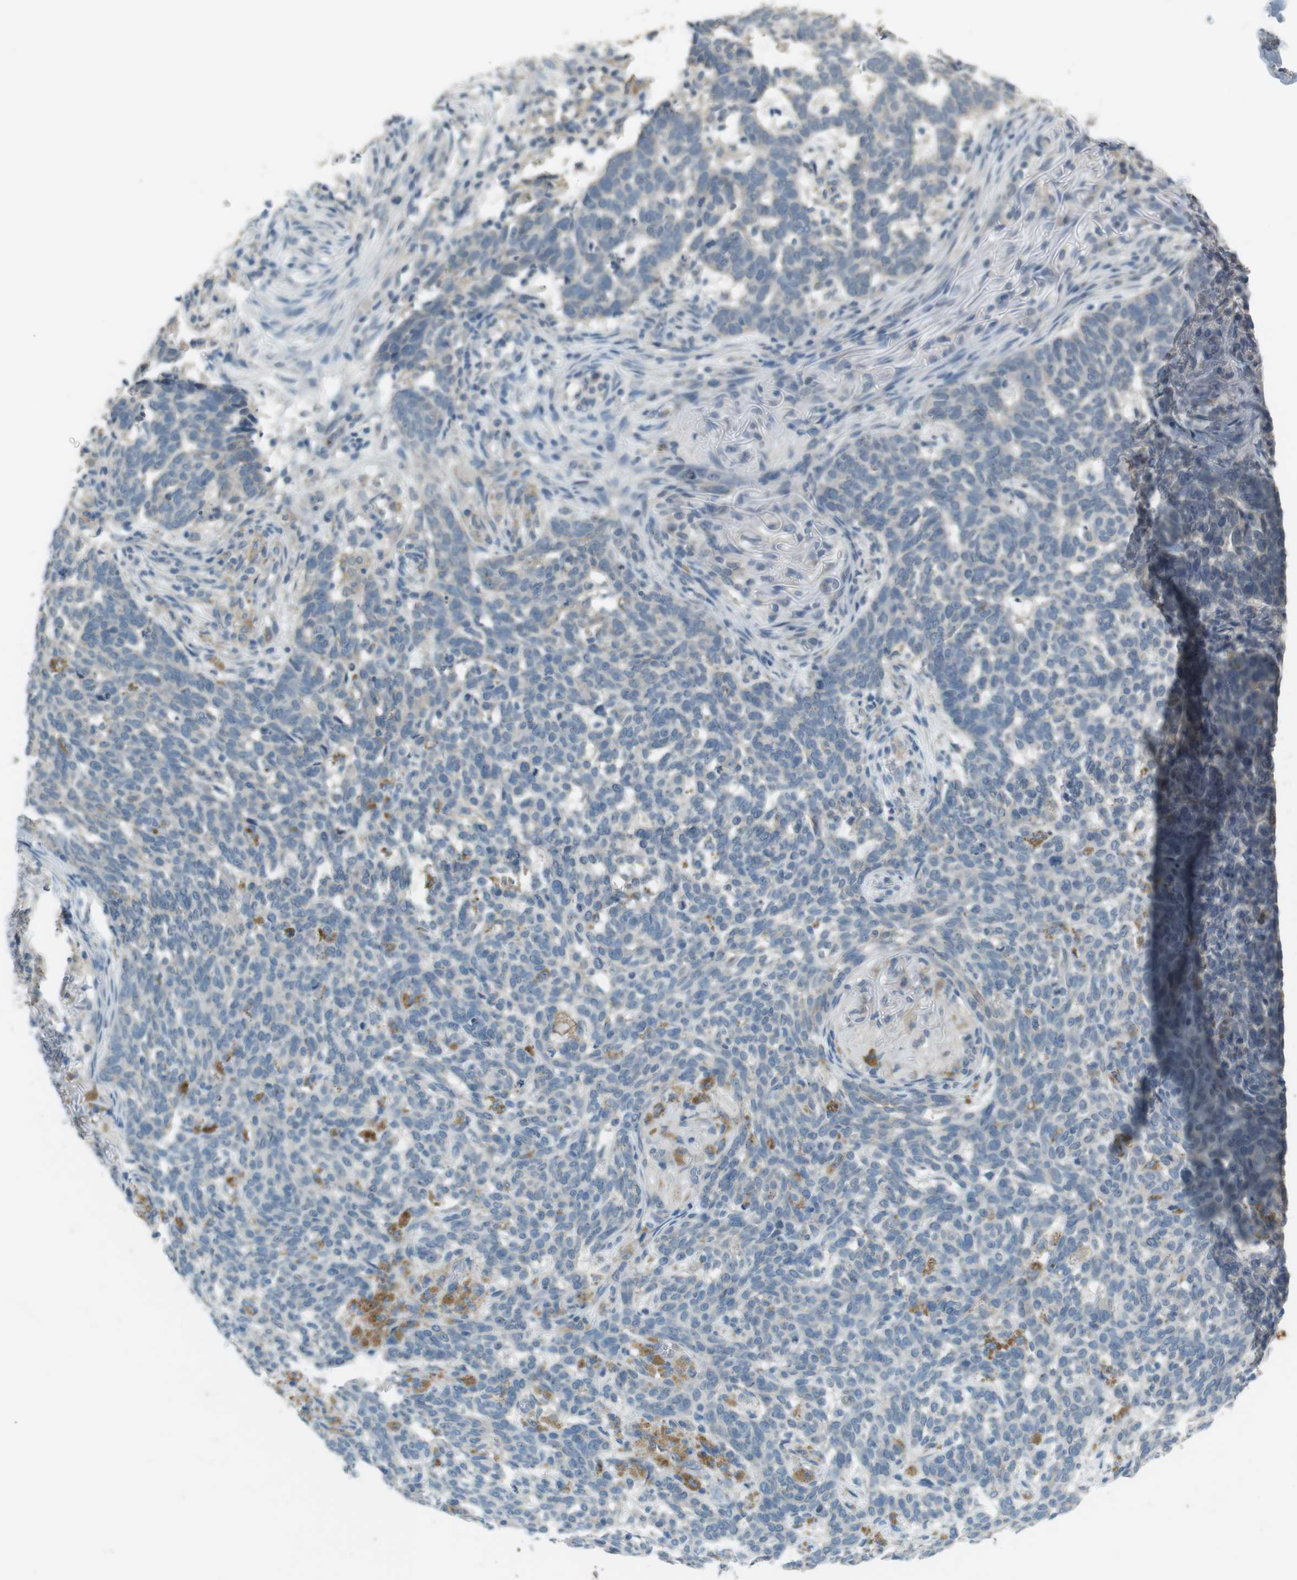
{"staining": {"intensity": "weak", "quantity": "<25%", "location": "cytoplasmic/membranous"}, "tissue": "skin cancer", "cell_type": "Tumor cells", "image_type": "cancer", "snomed": [{"axis": "morphology", "description": "Basal cell carcinoma"}, {"axis": "topography", "description": "Skin"}], "caption": "Tumor cells are negative for protein expression in human skin cancer (basal cell carcinoma).", "gene": "MUC5B", "patient": {"sex": "male", "age": 85}}